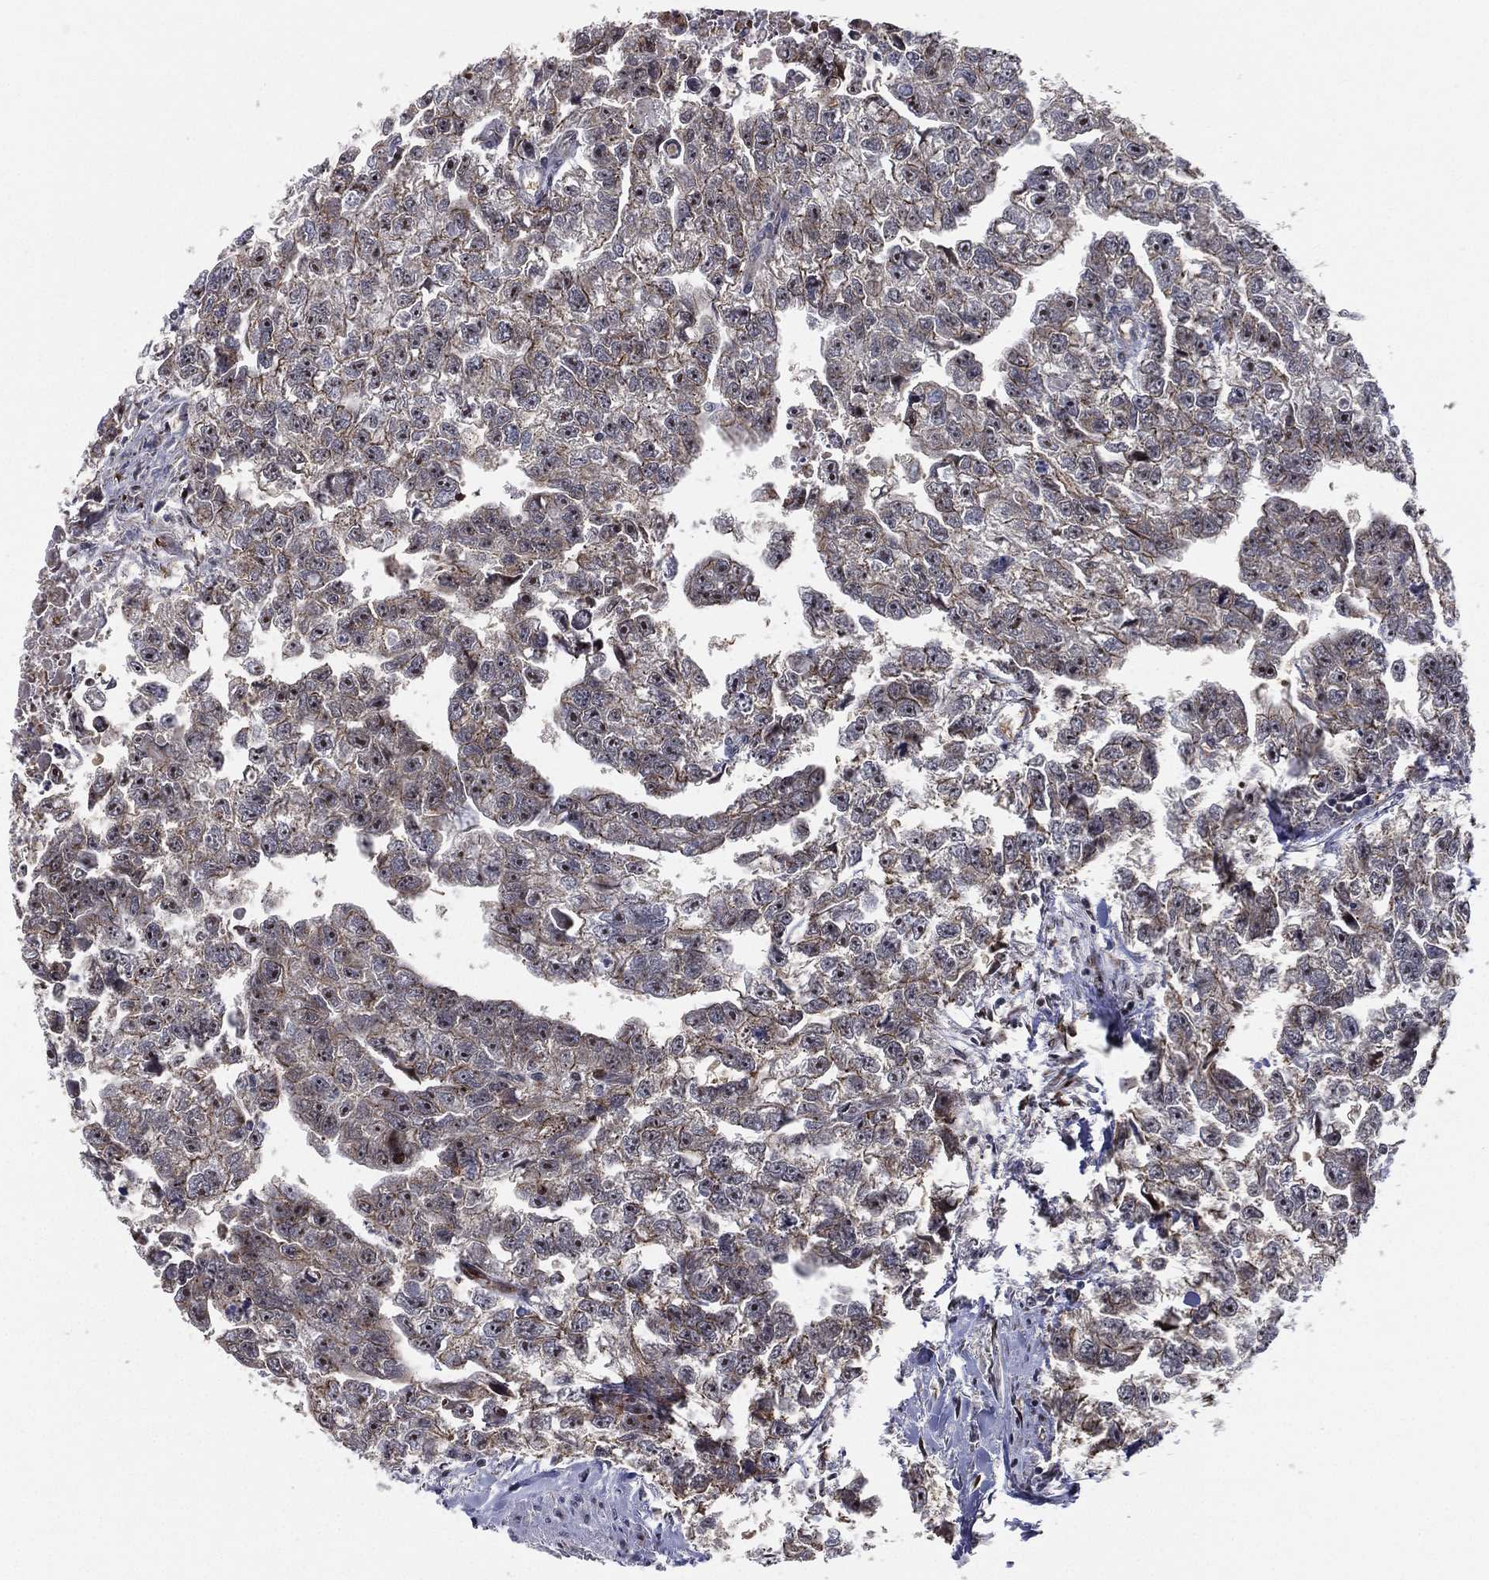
{"staining": {"intensity": "negative", "quantity": "none", "location": "none"}, "tissue": "testis cancer", "cell_type": "Tumor cells", "image_type": "cancer", "snomed": [{"axis": "morphology", "description": "Carcinoma, Embryonal, NOS"}, {"axis": "morphology", "description": "Teratoma, malignant, NOS"}, {"axis": "topography", "description": "Testis"}], "caption": "IHC of testis cancer shows no expression in tumor cells.", "gene": "VHL", "patient": {"sex": "male", "age": 44}}